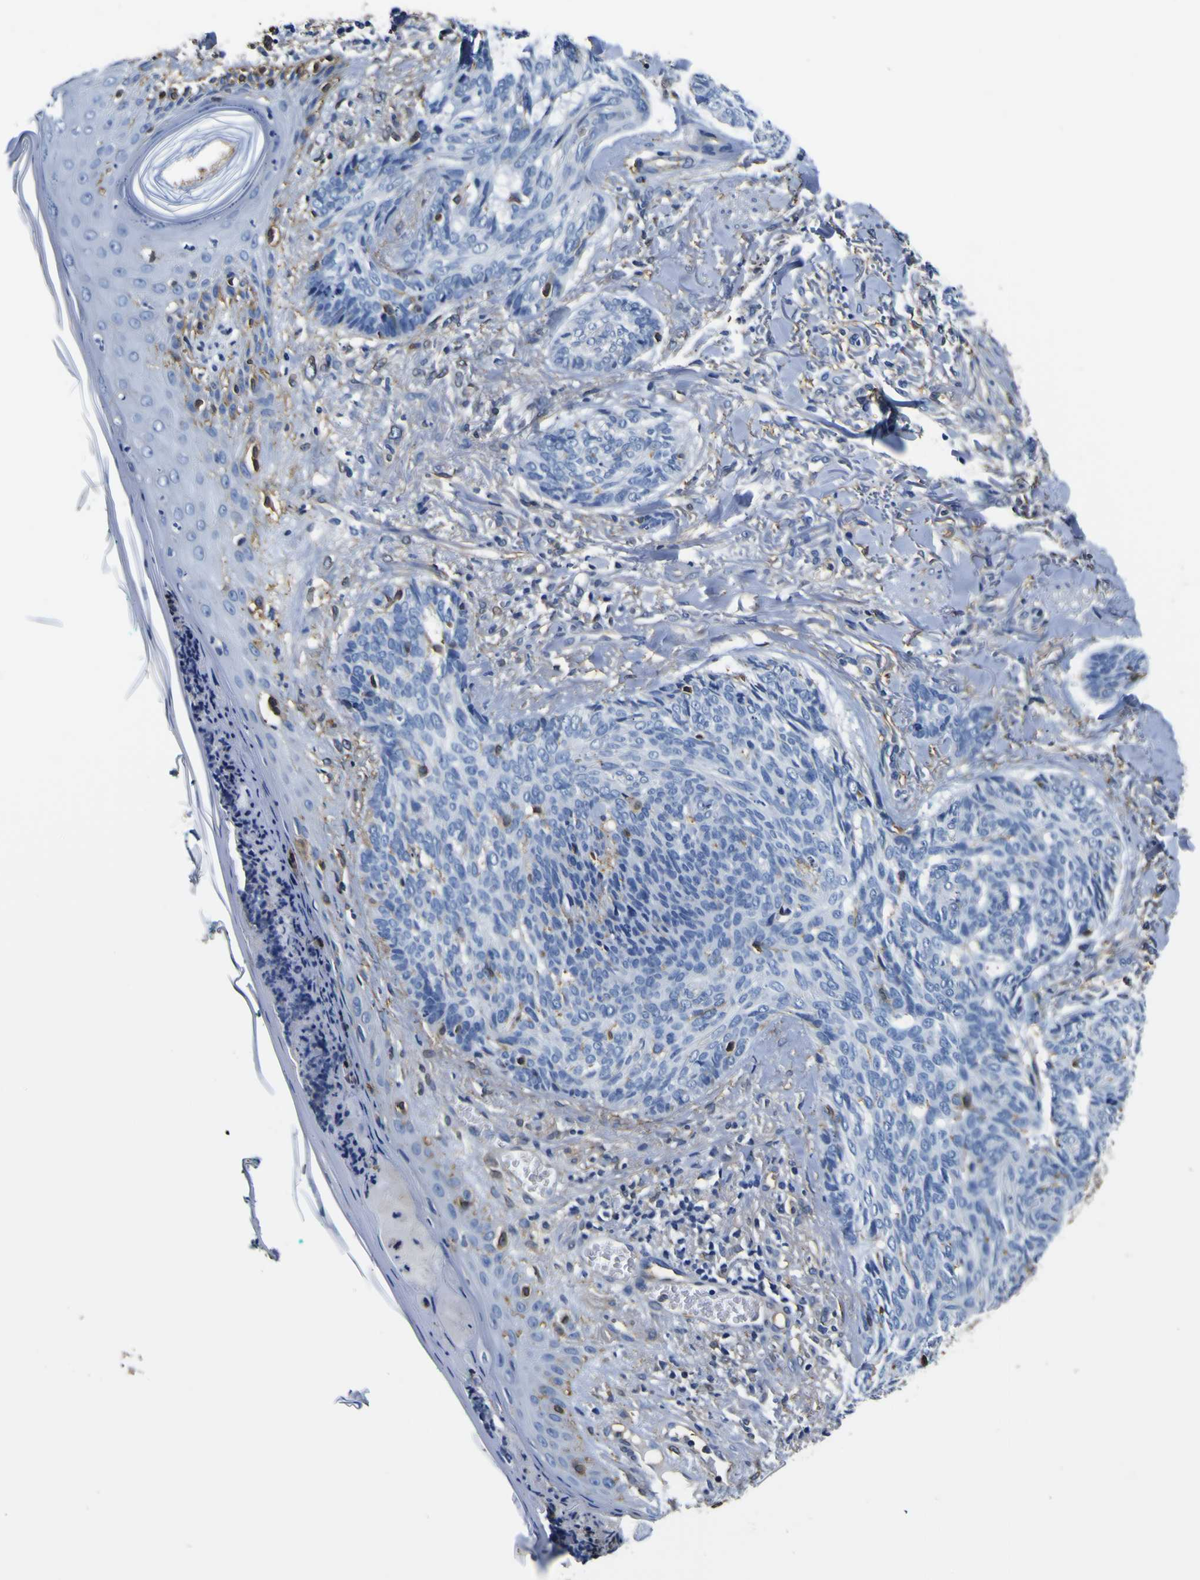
{"staining": {"intensity": "negative", "quantity": "none", "location": "none"}, "tissue": "skin cancer", "cell_type": "Tumor cells", "image_type": "cancer", "snomed": [{"axis": "morphology", "description": "Basal cell carcinoma"}, {"axis": "topography", "description": "Skin"}], "caption": "Tumor cells are negative for brown protein staining in skin basal cell carcinoma.", "gene": "PXDN", "patient": {"sex": "male", "age": 43}}